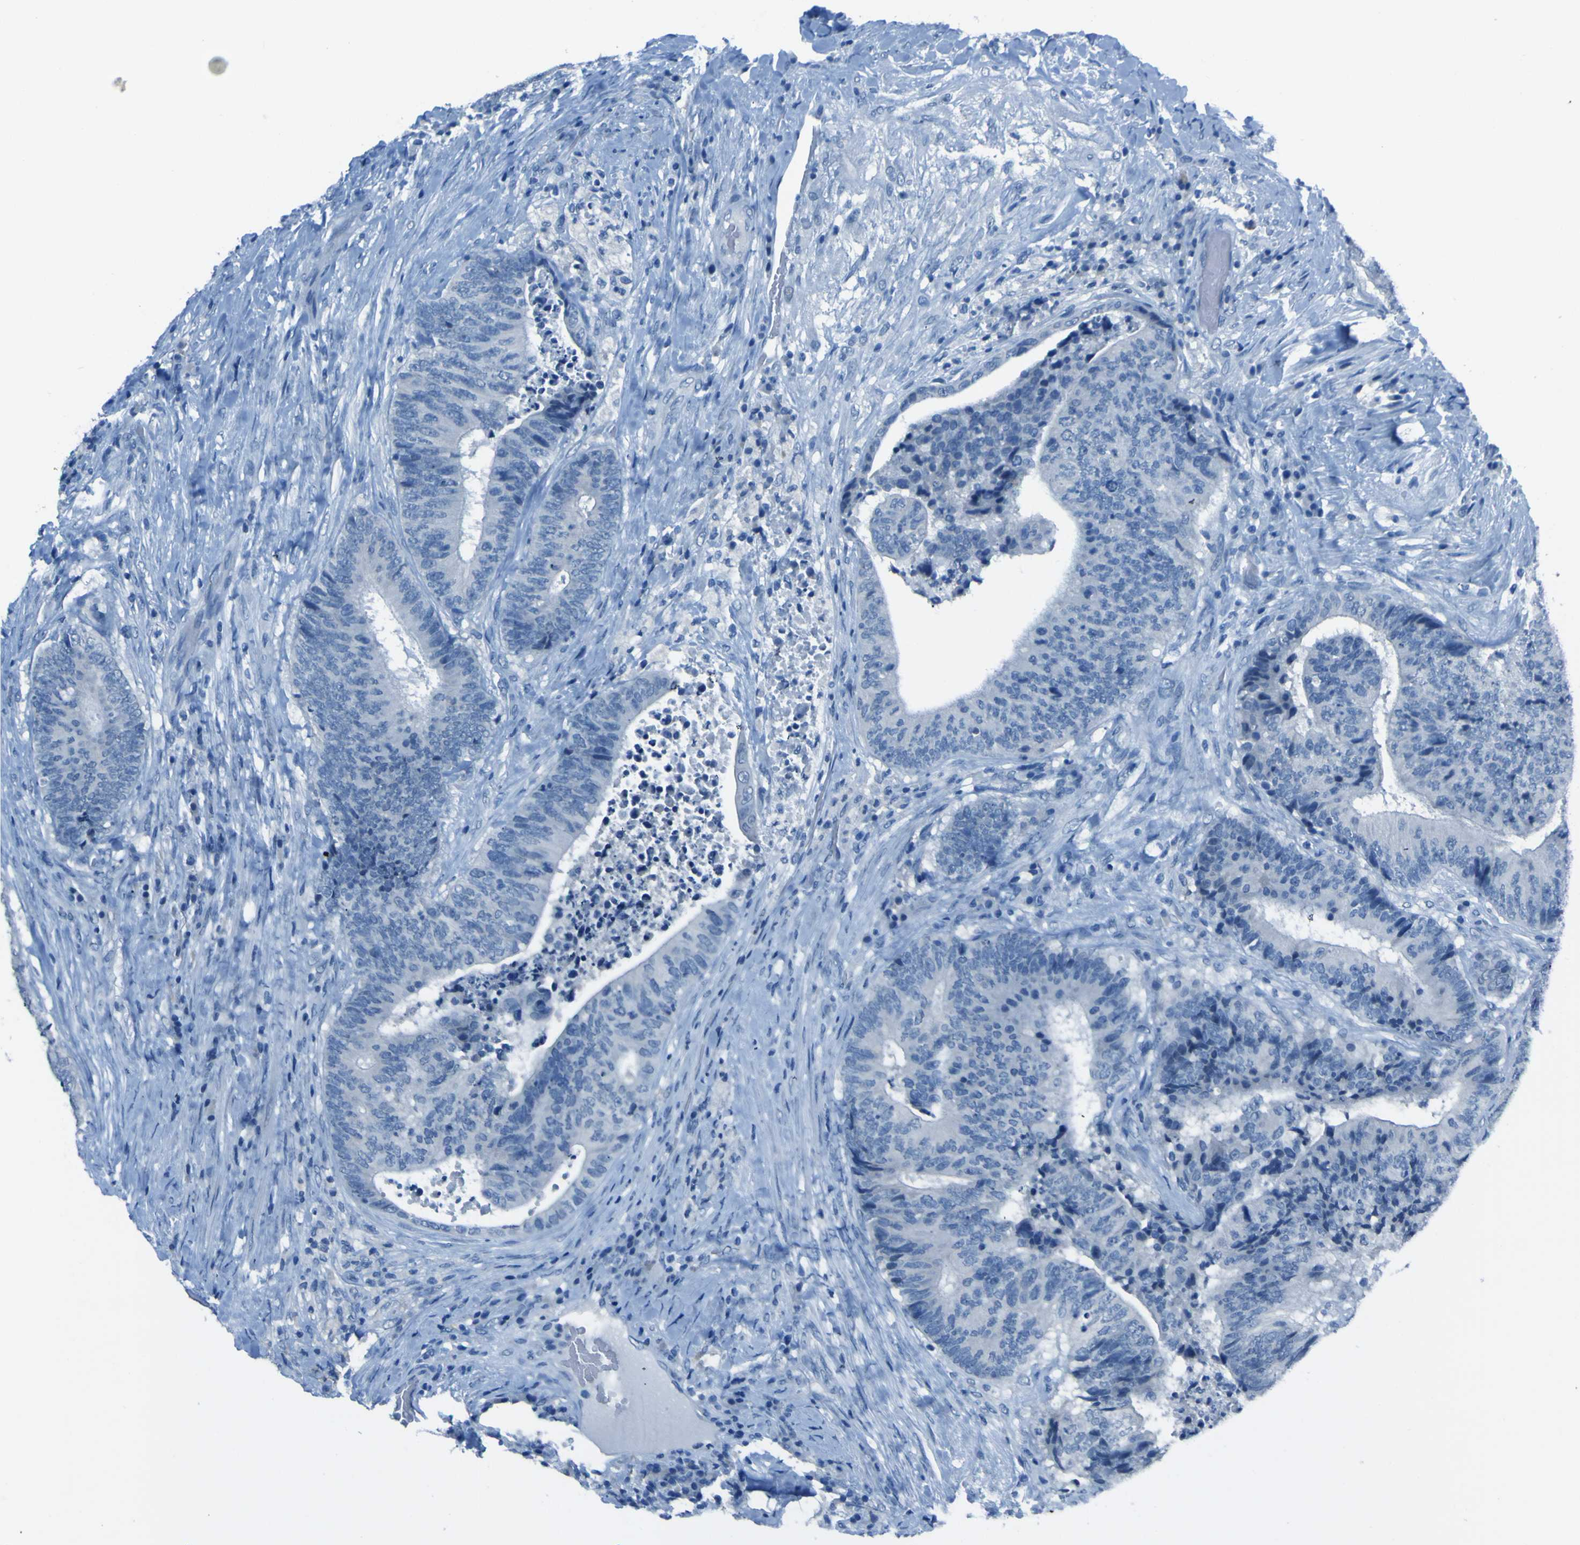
{"staining": {"intensity": "negative", "quantity": "none", "location": "none"}, "tissue": "colorectal cancer", "cell_type": "Tumor cells", "image_type": "cancer", "snomed": [{"axis": "morphology", "description": "Adenocarcinoma, NOS"}, {"axis": "topography", "description": "Rectum"}], "caption": "An IHC image of colorectal adenocarcinoma is shown. There is no staining in tumor cells of colorectal adenocarcinoma.", "gene": "PHKG1", "patient": {"sex": "male", "age": 72}}